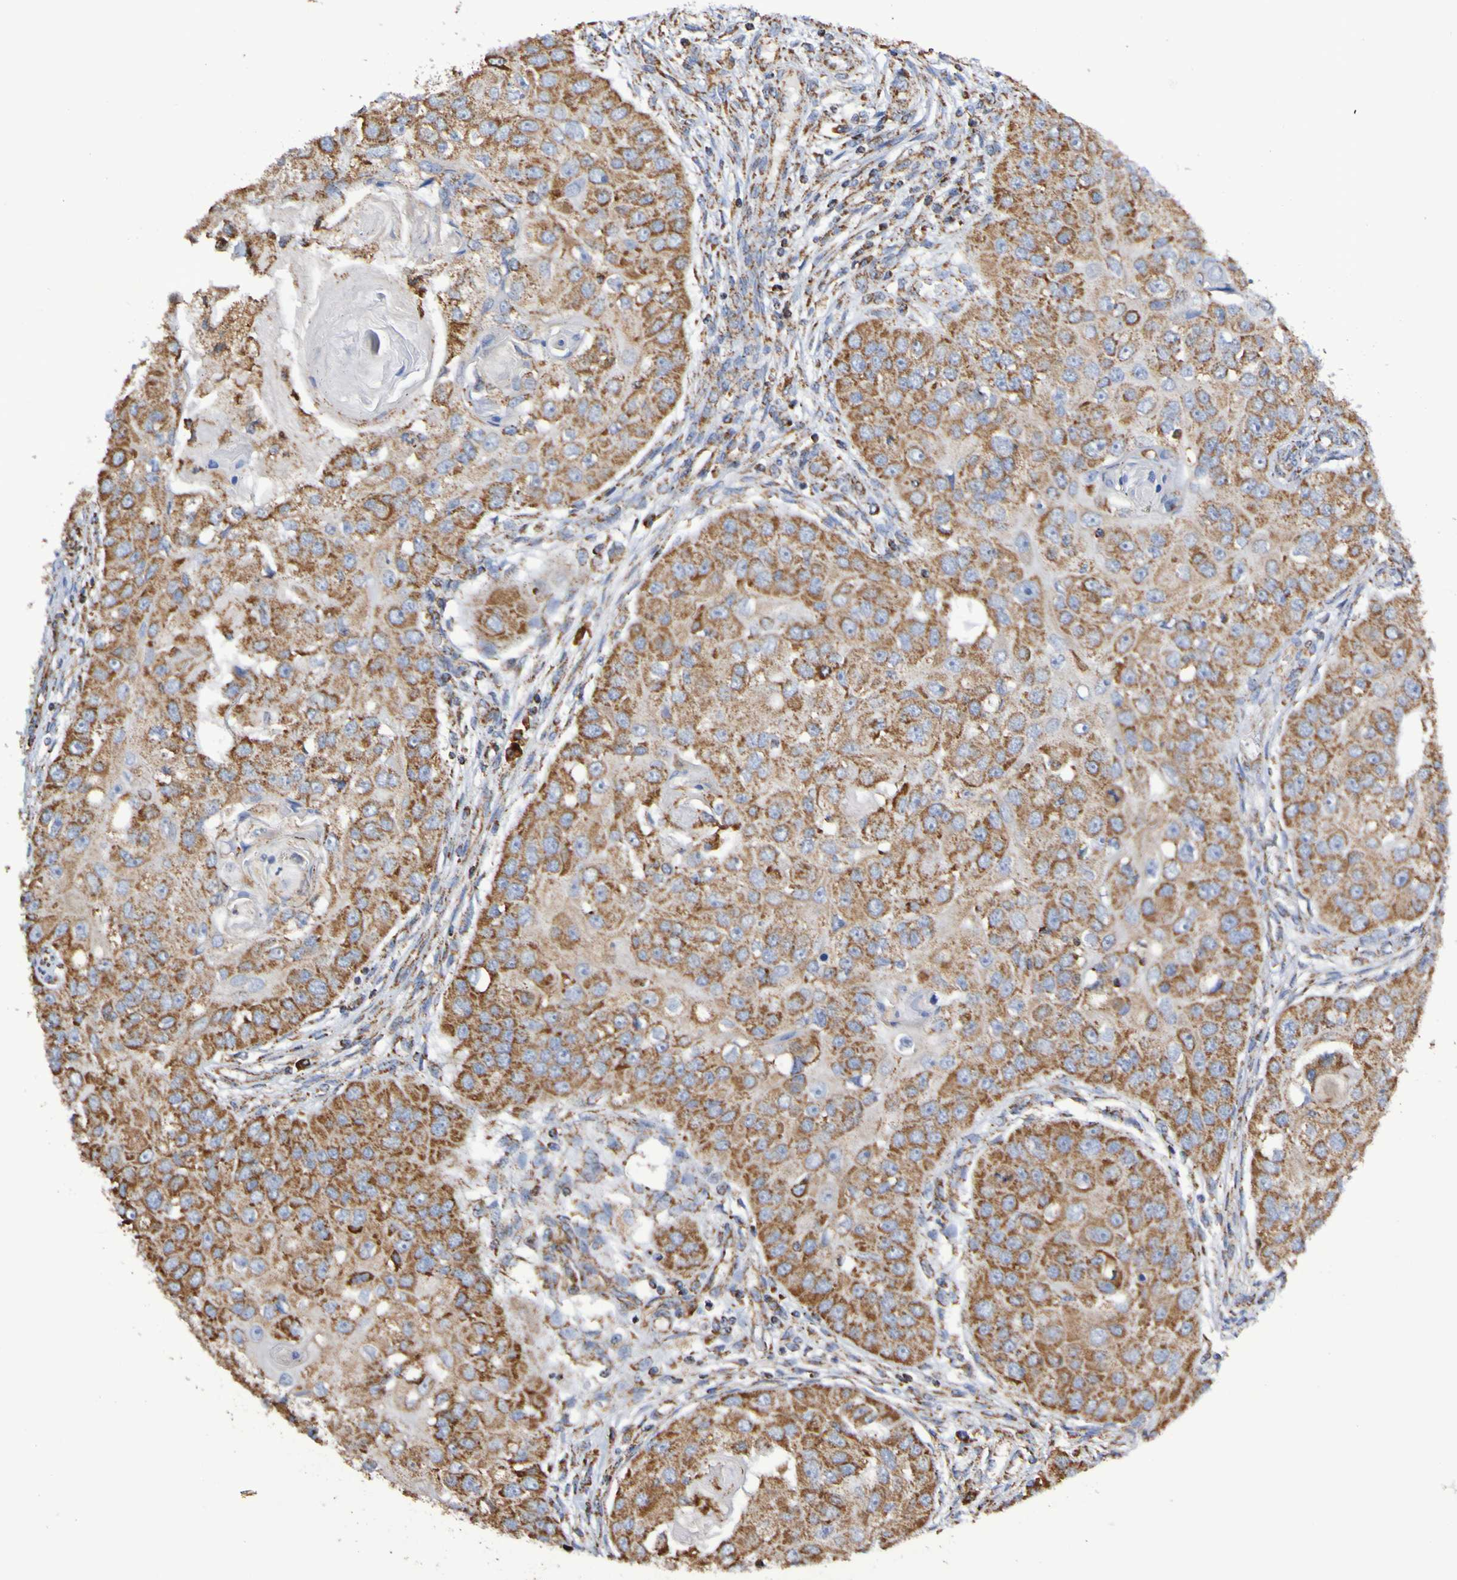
{"staining": {"intensity": "moderate", "quantity": ">75%", "location": "cytoplasmic/membranous"}, "tissue": "head and neck cancer", "cell_type": "Tumor cells", "image_type": "cancer", "snomed": [{"axis": "morphology", "description": "Normal tissue, NOS"}, {"axis": "morphology", "description": "Squamous cell carcinoma, NOS"}, {"axis": "topography", "description": "Skeletal muscle"}, {"axis": "topography", "description": "Head-Neck"}], "caption": "Immunohistochemistry (IHC) image of neoplastic tissue: head and neck cancer (squamous cell carcinoma) stained using immunohistochemistry (IHC) shows medium levels of moderate protein expression localized specifically in the cytoplasmic/membranous of tumor cells, appearing as a cytoplasmic/membranous brown color.", "gene": "IL18R1", "patient": {"sex": "male", "age": 51}}